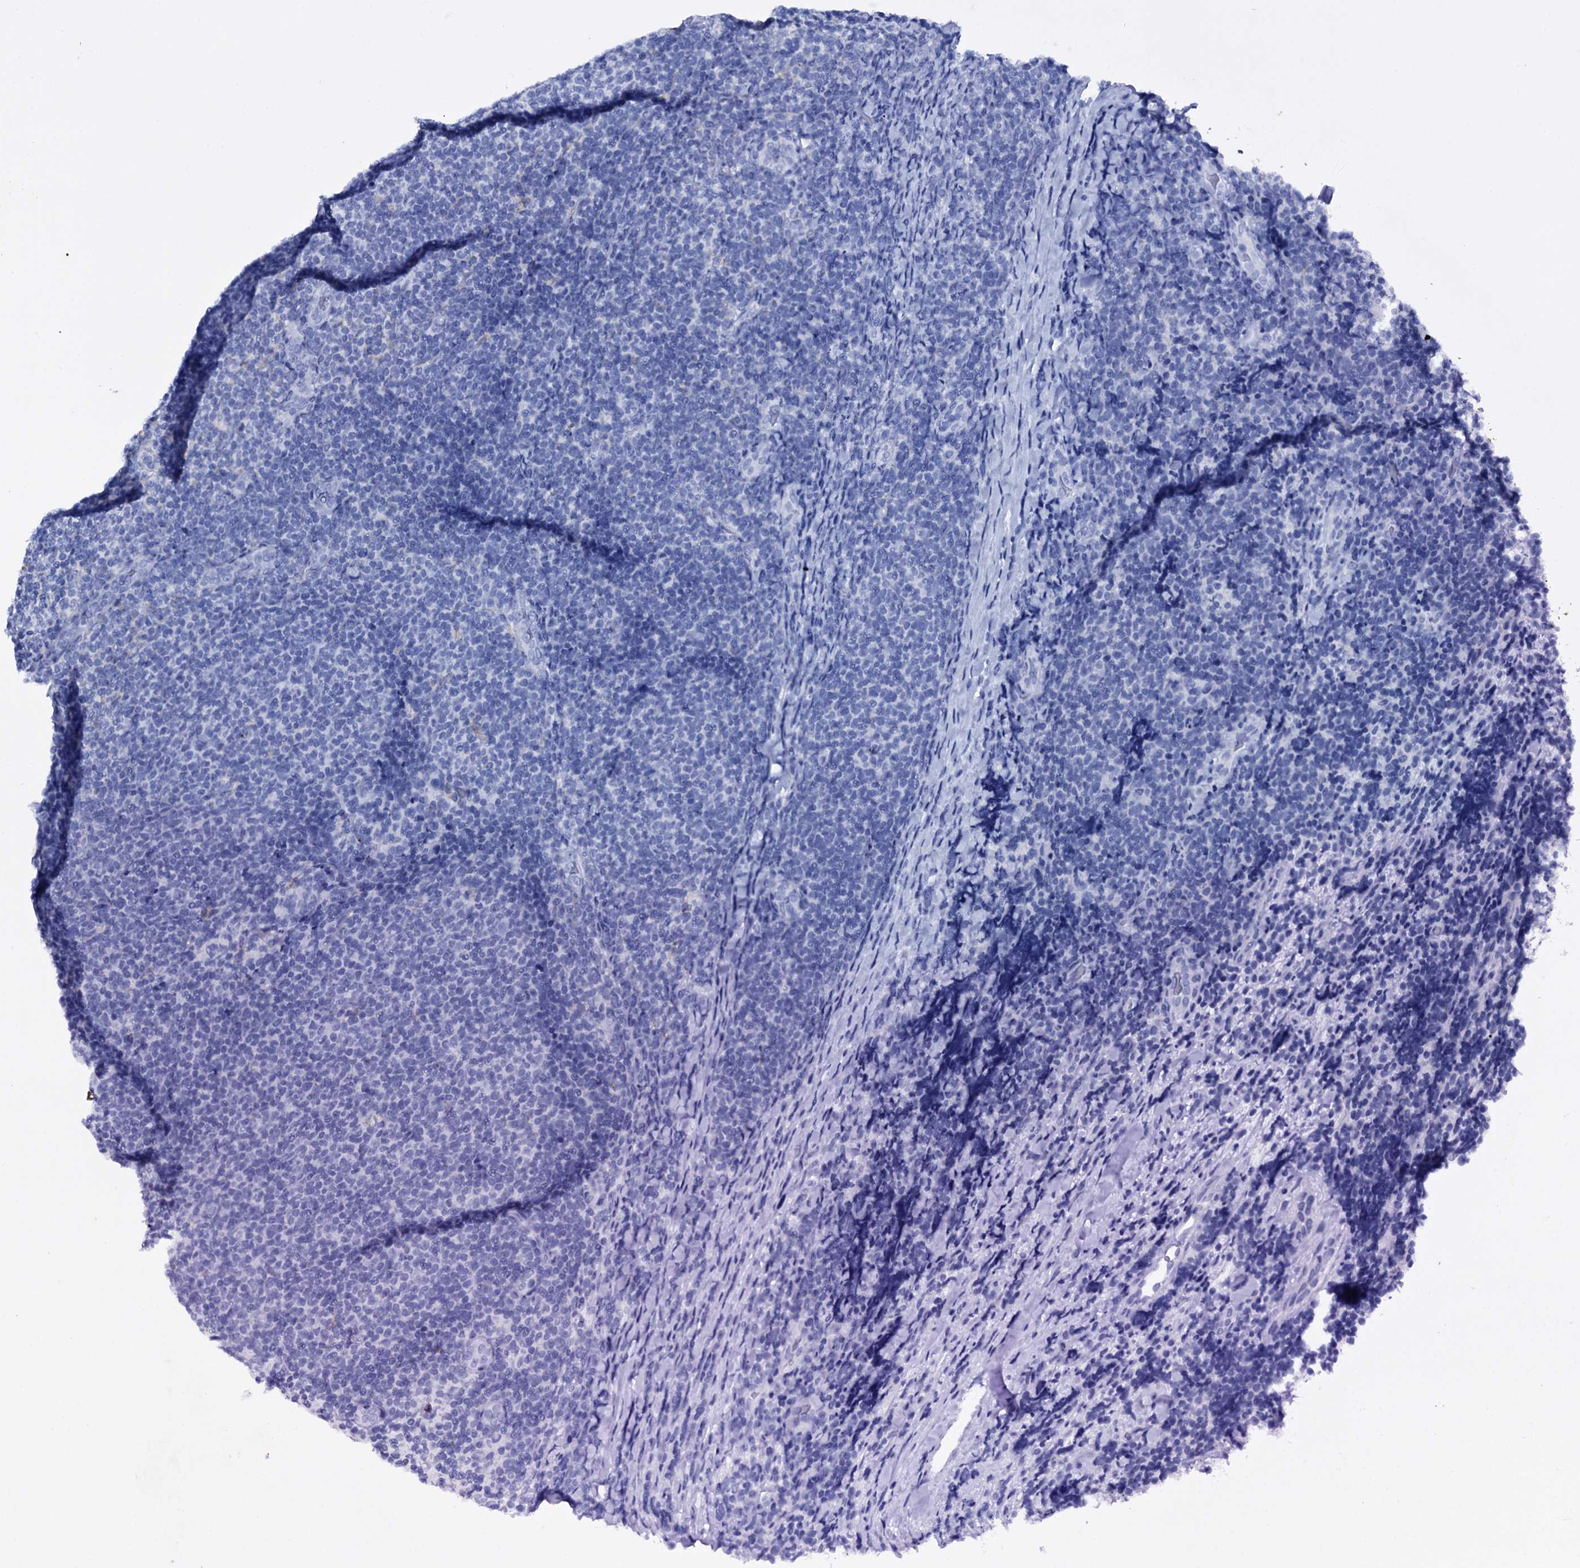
{"staining": {"intensity": "negative", "quantity": "none", "location": "none"}, "tissue": "lymphoma", "cell_type": "Tumor cells", "image_type": "cancer", "snomed": [{"axis": "morphology", "description": "Malignant lymphoma, non-Hodgkin's type, Low grade"}, {"axis": "topography", "description": "Lymph node"}], "caption": "Immunohistochemistry (IHC) histopathology image of malignant lymphoma, non-Hodgkin's type (low-grade) stained for a protein (brown), which exhibits no positivity in tumor cells.", "gene": "ITPRID2", "patient": {"sex": "male", "age": 66}}